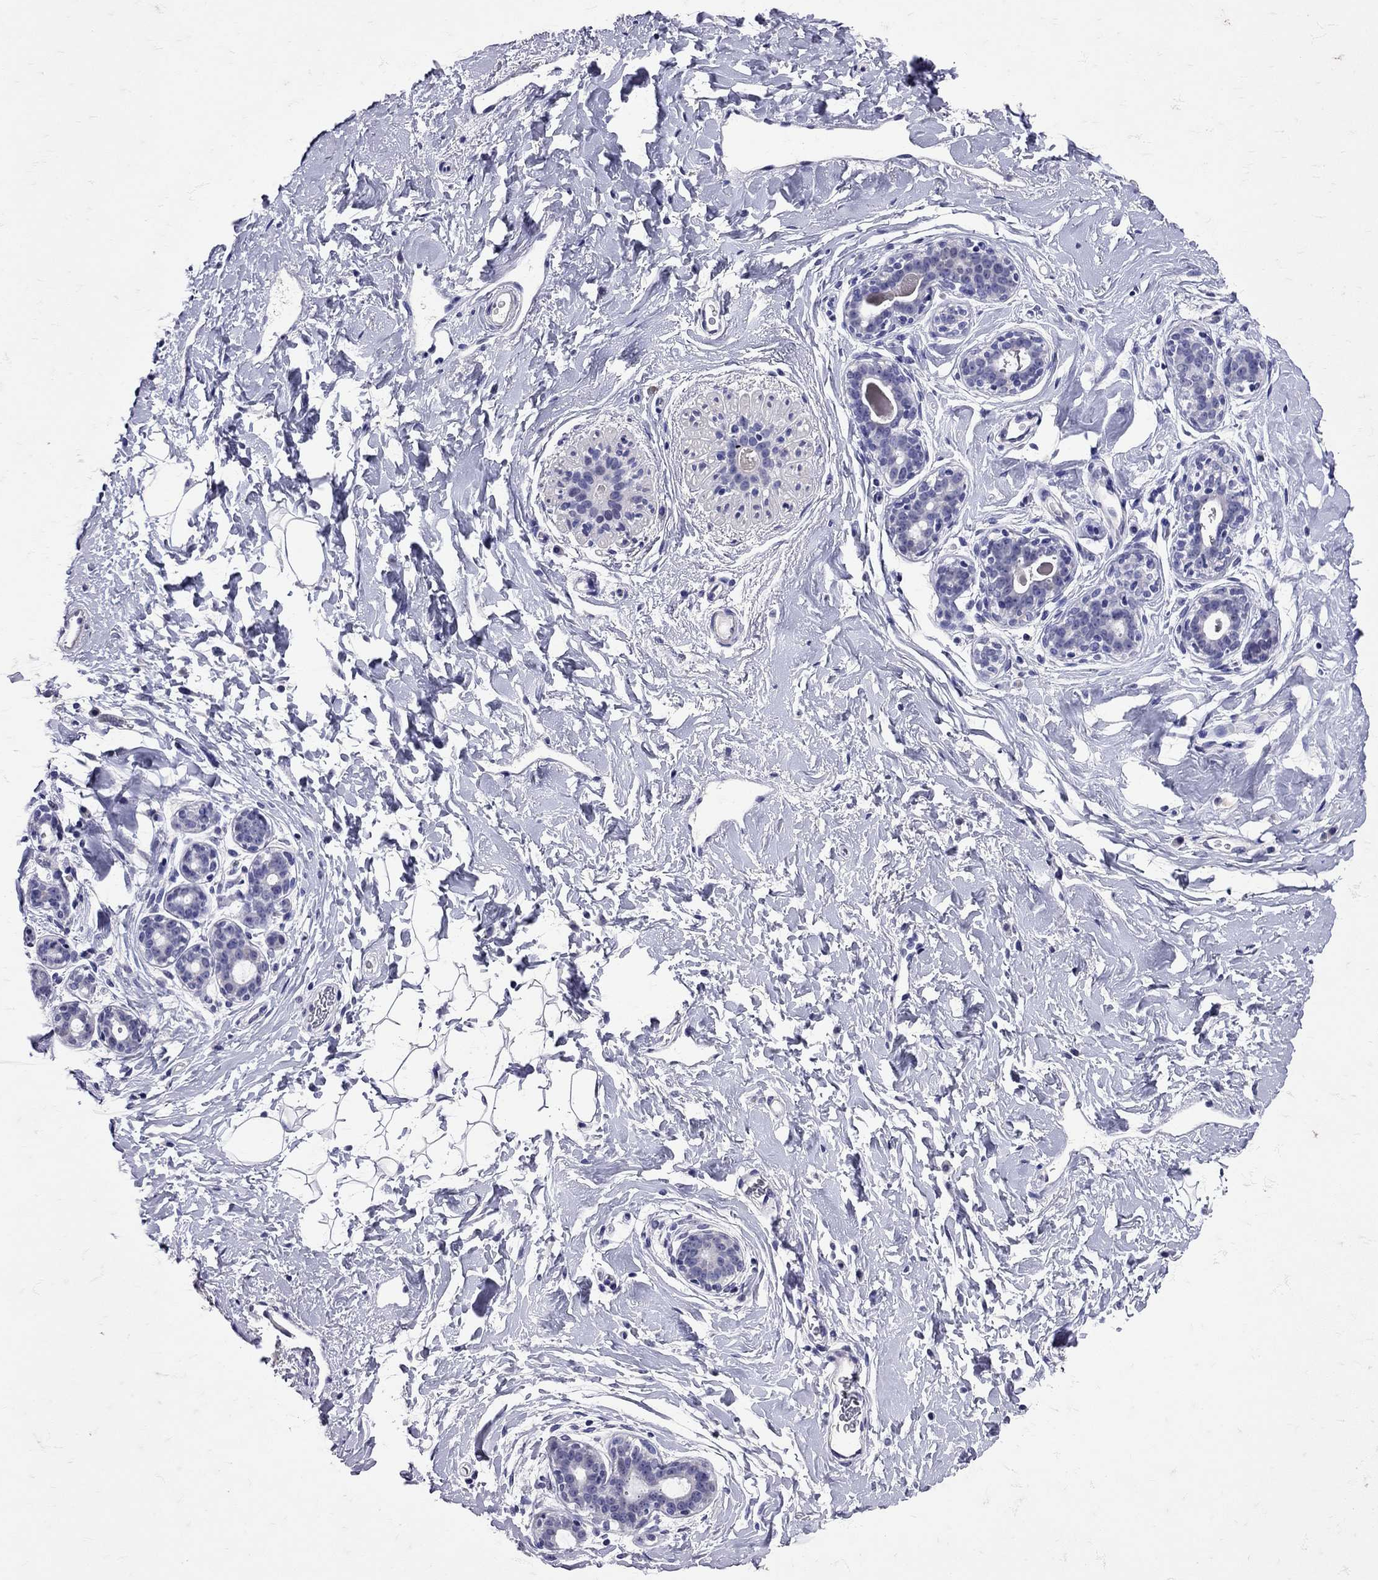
{"staining": {"intensity": "negative", "quantity": "none", "location": "none"}, "tissue": "breast", "cell_type": "Adipocytes", "image_type": "normal", "snomed": [{"axis": "morphology", "description": "Normal tissue, NOS"}, {"axis": "topography", "description": "Breast"}], "caption": "A high-resolution image shows immunohistochemistry staining of benign breast, which shows no significant expression in adipocytes.", "gene": "SST", "patient": {"sex": "female", "age": 43}}